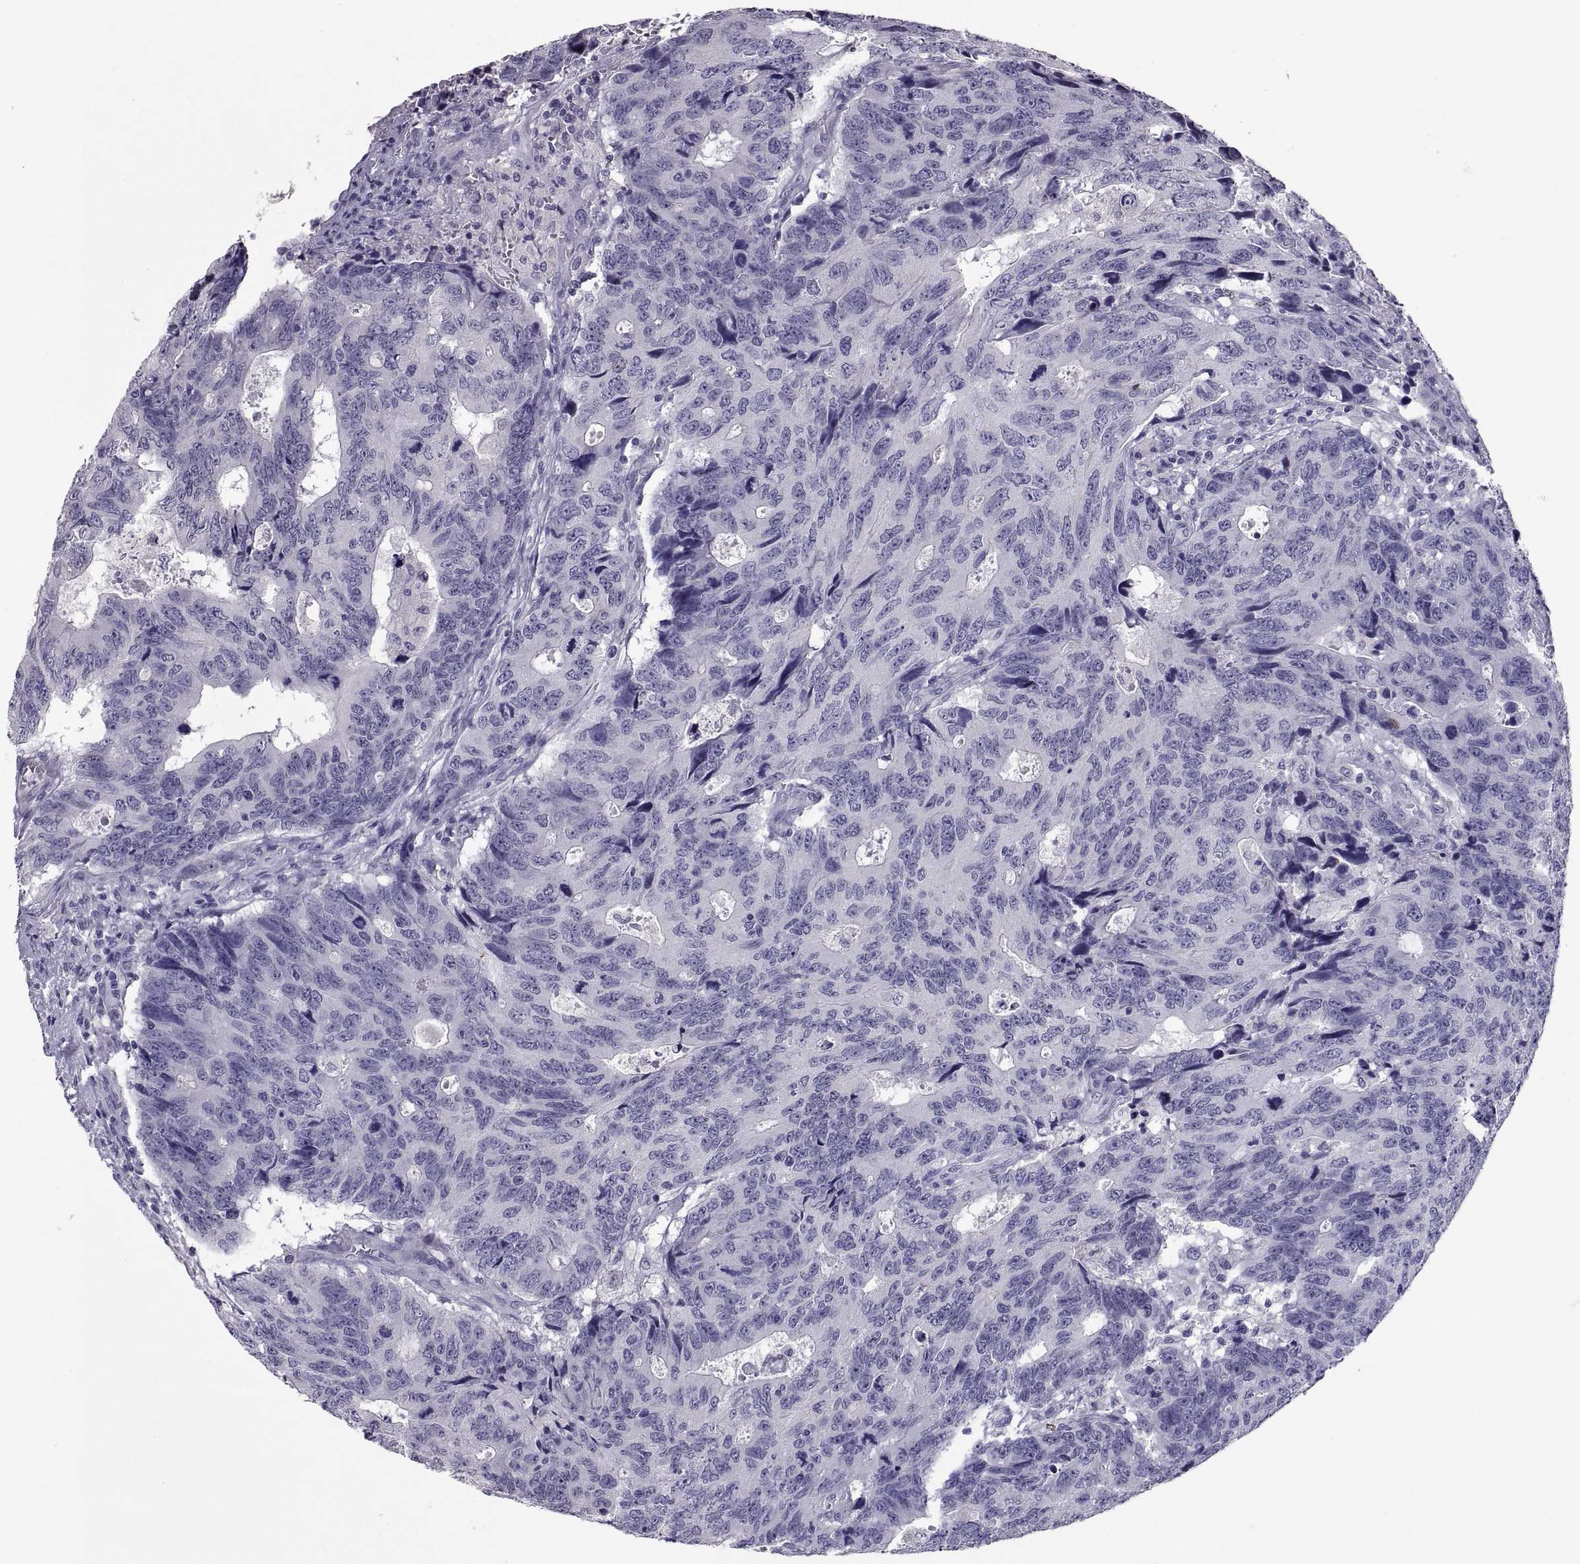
{"staining": {"intensity": "negative", "quantity": "none", "location": "none"}, "tissue": "colorectal cancer", "cell_type": "Tumor cells", "image_type": "cancer", "snomed": [{"axis": "morphology", "description": "Adenocarcinoma, NOS"}, {"axis": "topography", "description": "Colon"}], "caption": "There is no significant positivity in tumor cells of colorectal cancer.", "gene": "SOX21", "patient": {"sex": "female", "age": 77}}